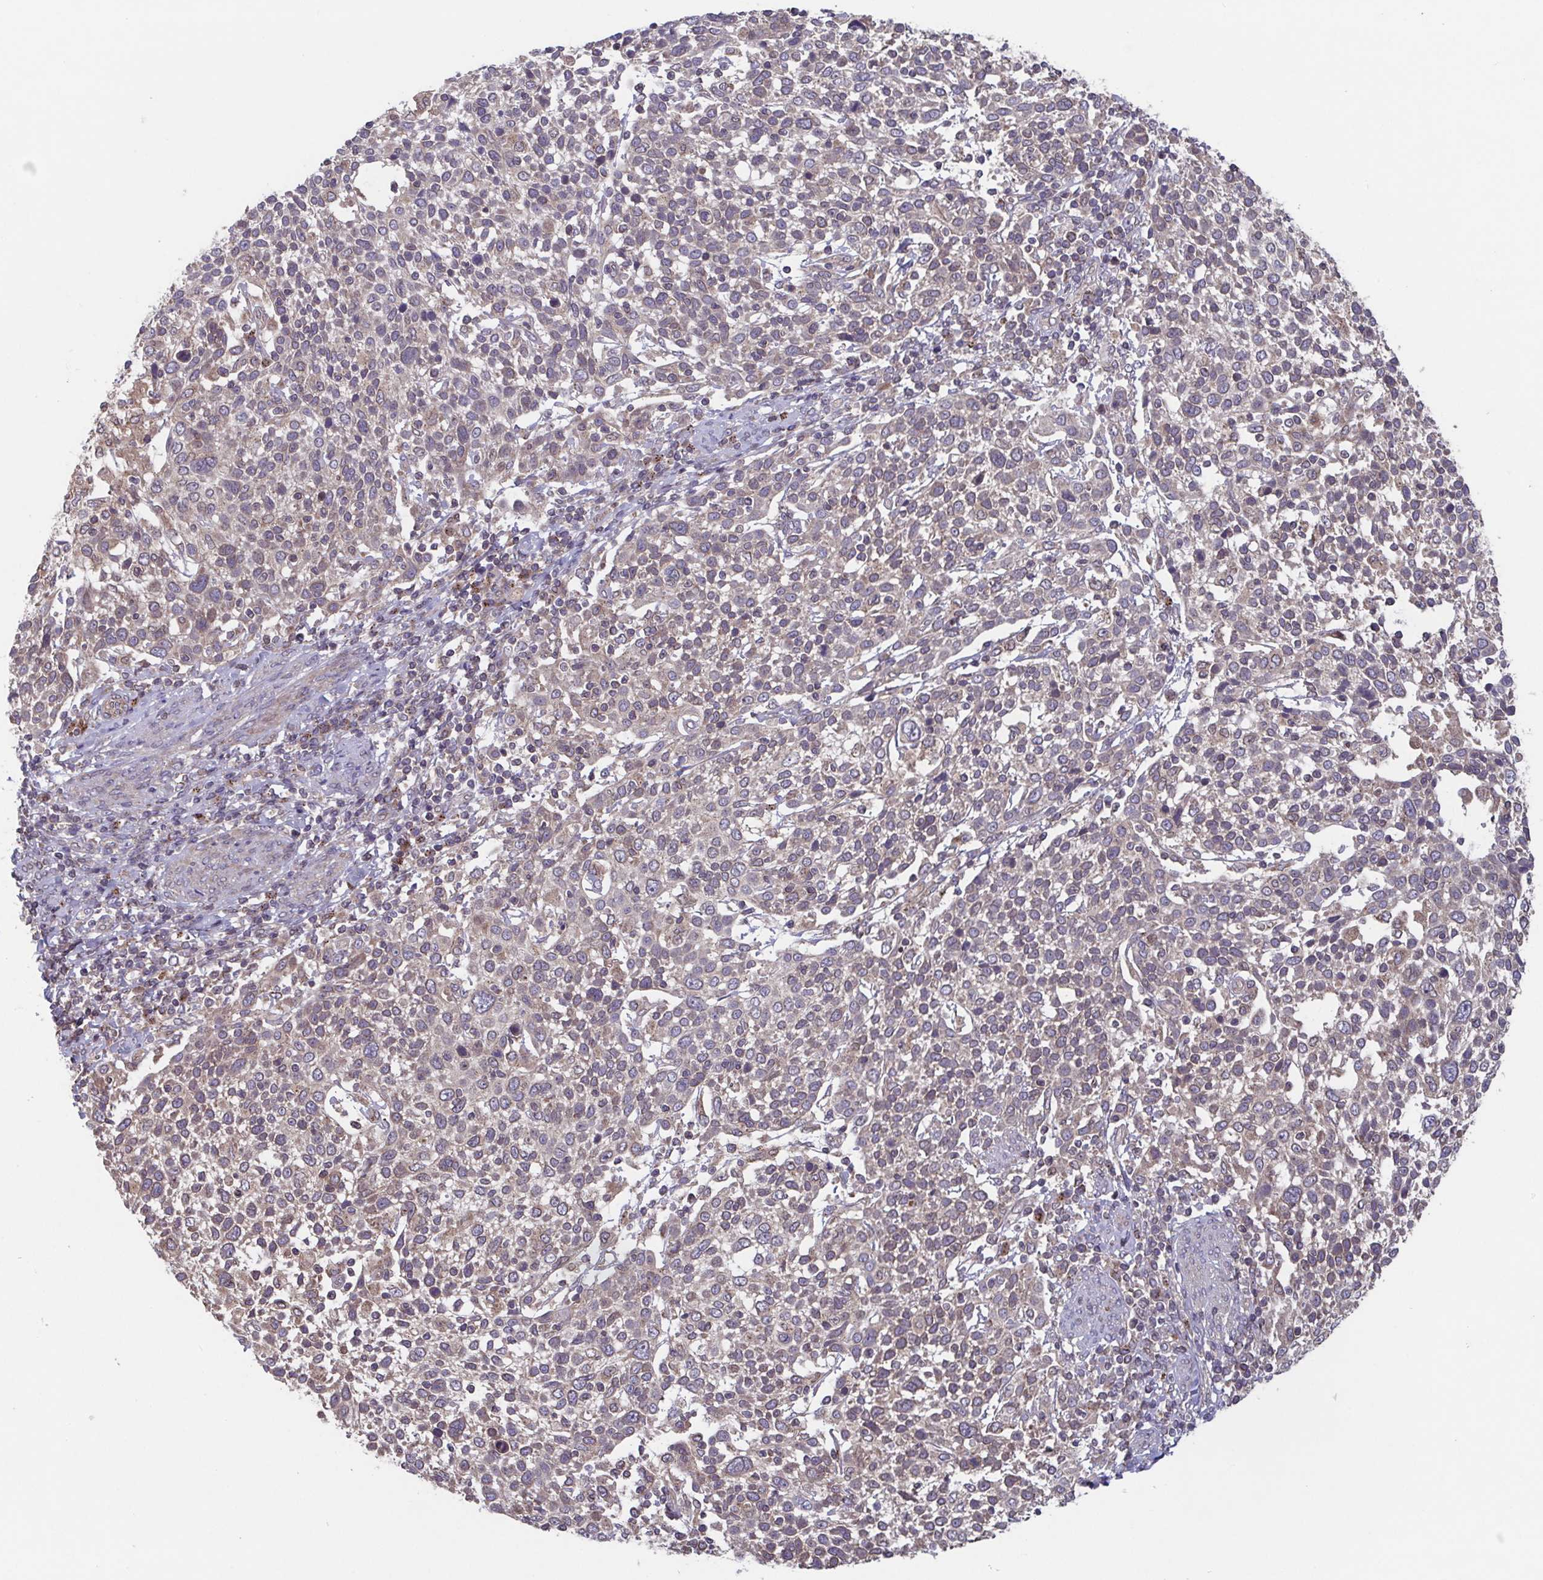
{"staining": {"intensity": "weak", "quantity": "<25%", "location": "cytoplasmic/membranous"}, "tissue": "cervical cancer", "cell_type": "Tumor cells", "image_type": "cancer", "snomed": [{"axis": "morphology", "description": "Squamous cell carcinoma, NOS"}, {"axis": "topography", "description": "Cervix"}], "caption": "An immunohistochemistry micrograph of cervical cancer is shown. There is no staining in tumor cells of cervical cancer.", "gene": "COPB1", "patient": {"sex": "female", "age": 61}}